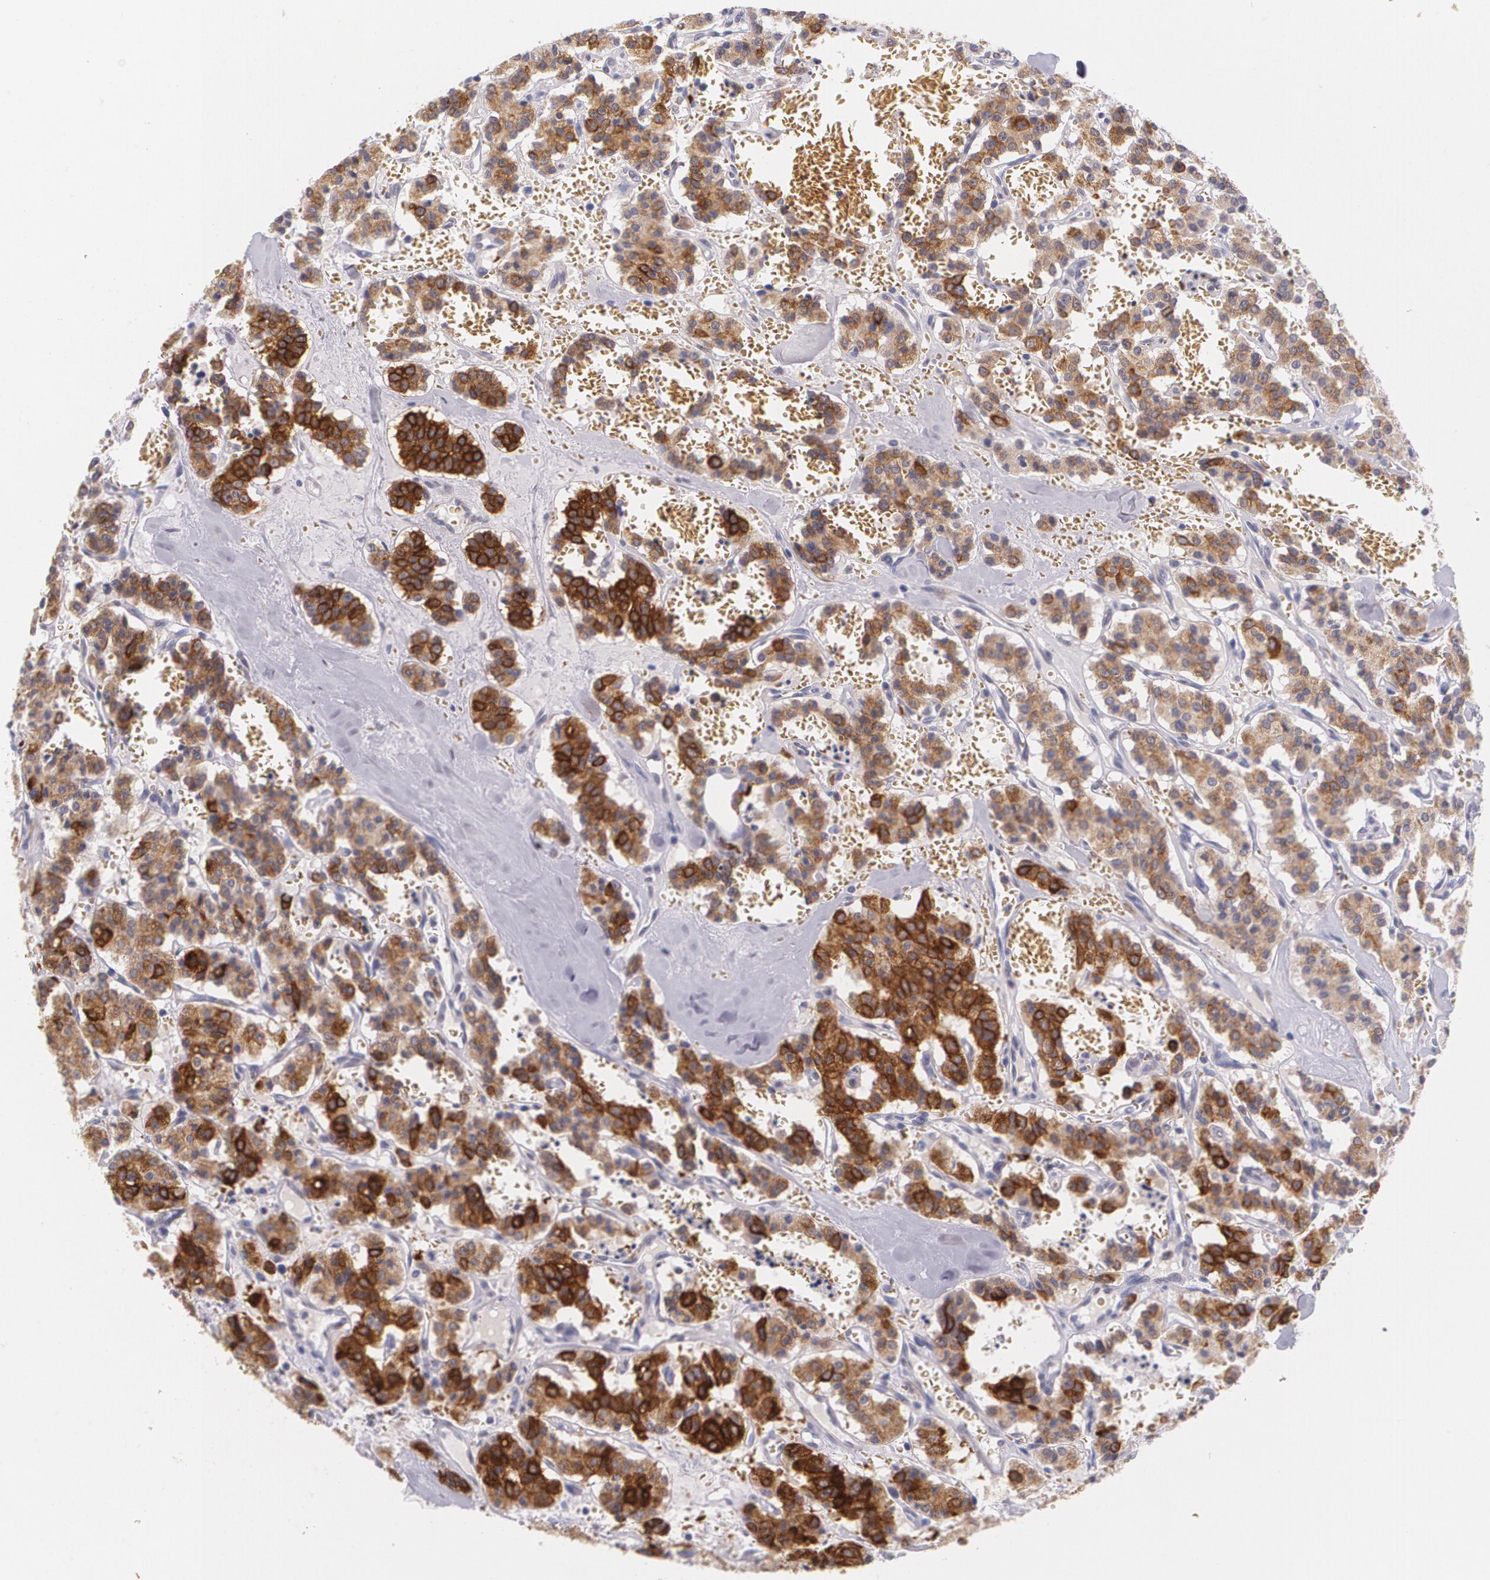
{"staining": {"intensity": "moderate", "quantity": ">75%", "location": "cytoplasmic/membranous"}, "tissue": "carcinoid", "cell_type": "Tumor cells", "image_type": "cancer", "snomed": [{"axis": "morphology", "description": "Carcinoid, malignant, NOS"}, {"axis": "topography", "description": "Bronchus"}], "caption": "Tumor cells reveal medium levels of moderate cytoplasmic/membranous staining in approximately >75% of cells in carcinoid. (DAB = brown stain, brightfield microscopy at high magnification).", "gene": "RTN1", "patient": {"sex": "male", "age": 55}}